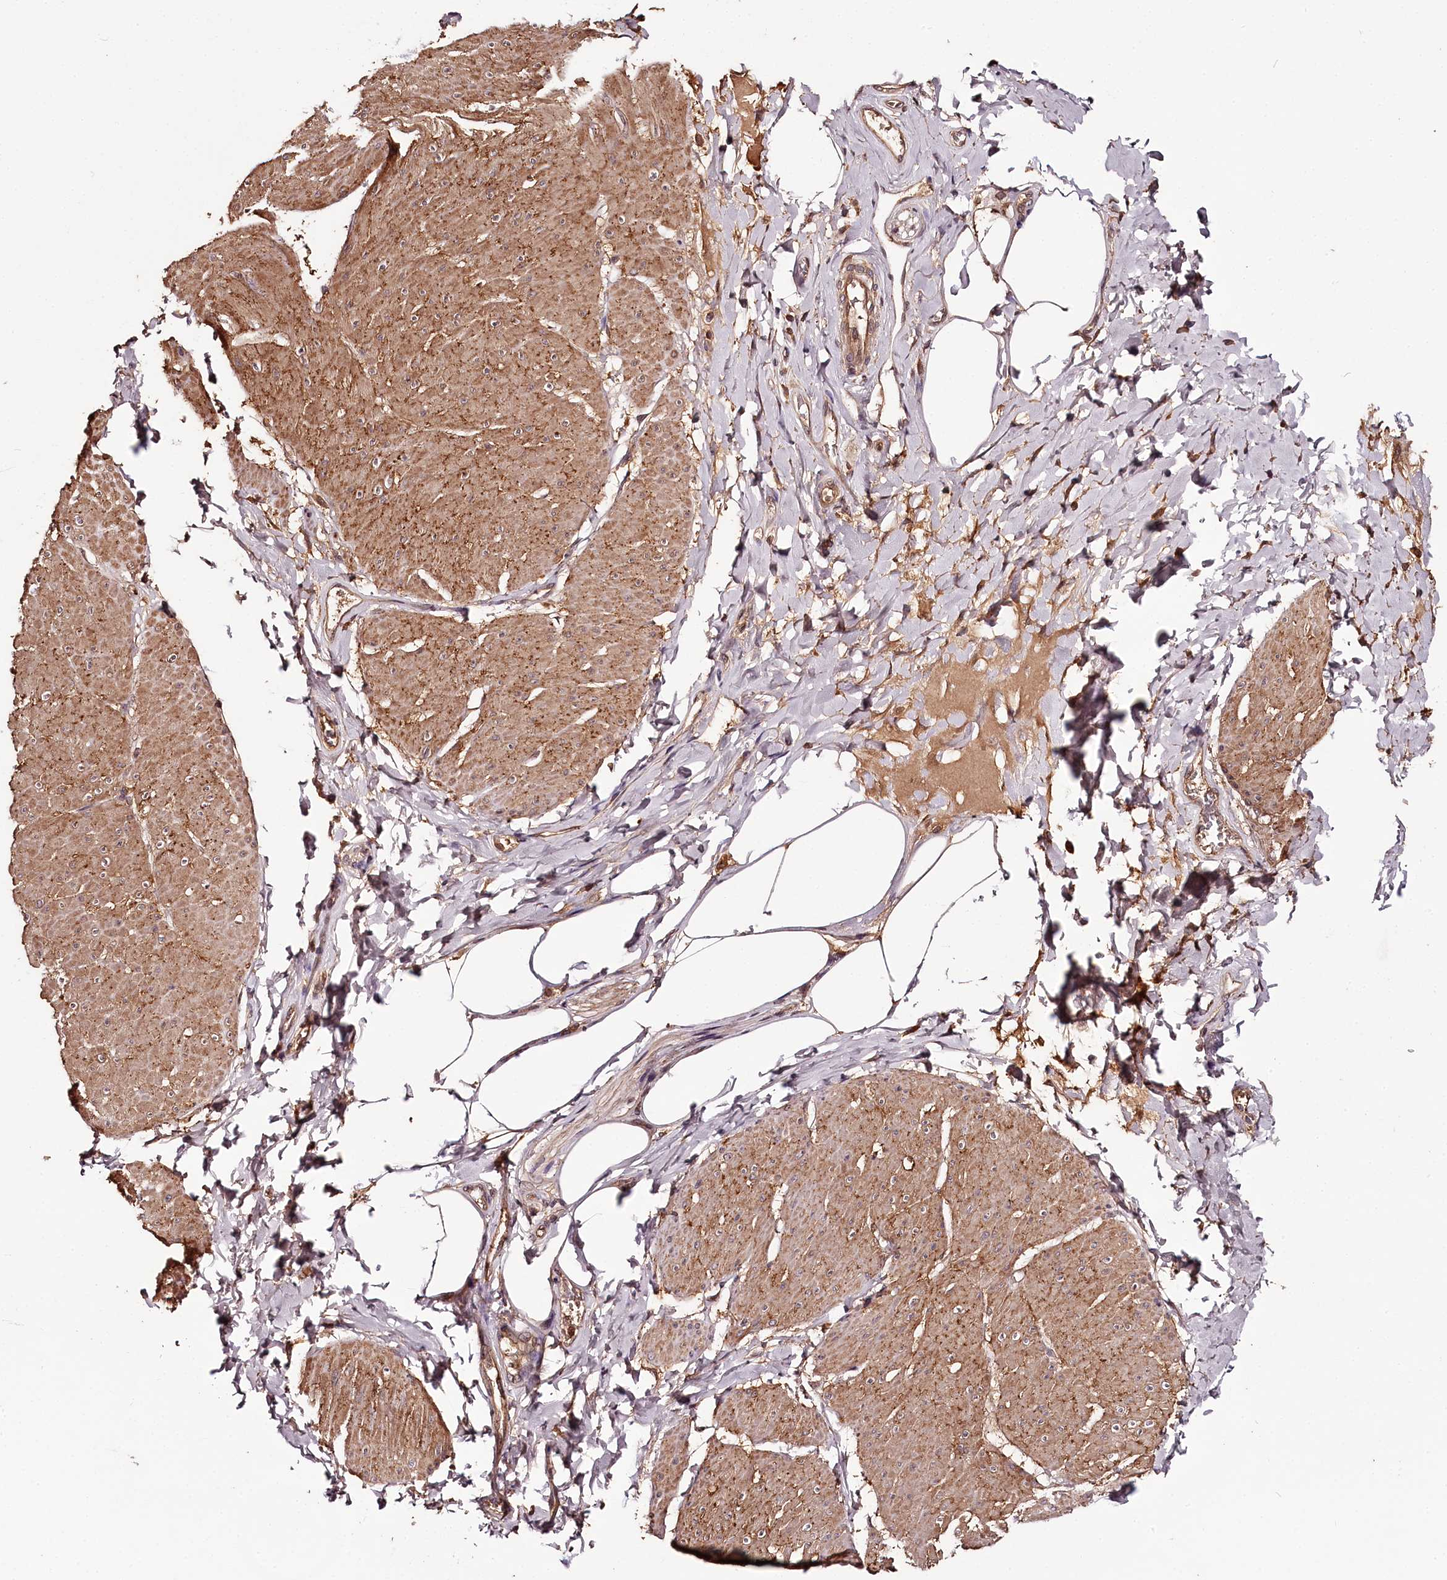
{"staining": {"intensity": "moderate", "quantity": ">75%", "location": "cytoplasmic/membranous"}, "tissue": "smooth muscle", "cell_type": "Smooth muscle cells", "image_type": "normal", "snomed": [{"axis": "morphology", "description": "Urothelial carcinoma, High grade"}, {"axis": "topography", "description": "Urinary bladder"}], "caption": "IHC micrograph of unremarkable human smooth muscle stained for a protein (brown), which reveals medium levels of moderate cytoplasmic/membranous expression in about >75% of smooth muscle cells.", "gene": "TTC12", "patient": {"sex": "male", "age": 46}}